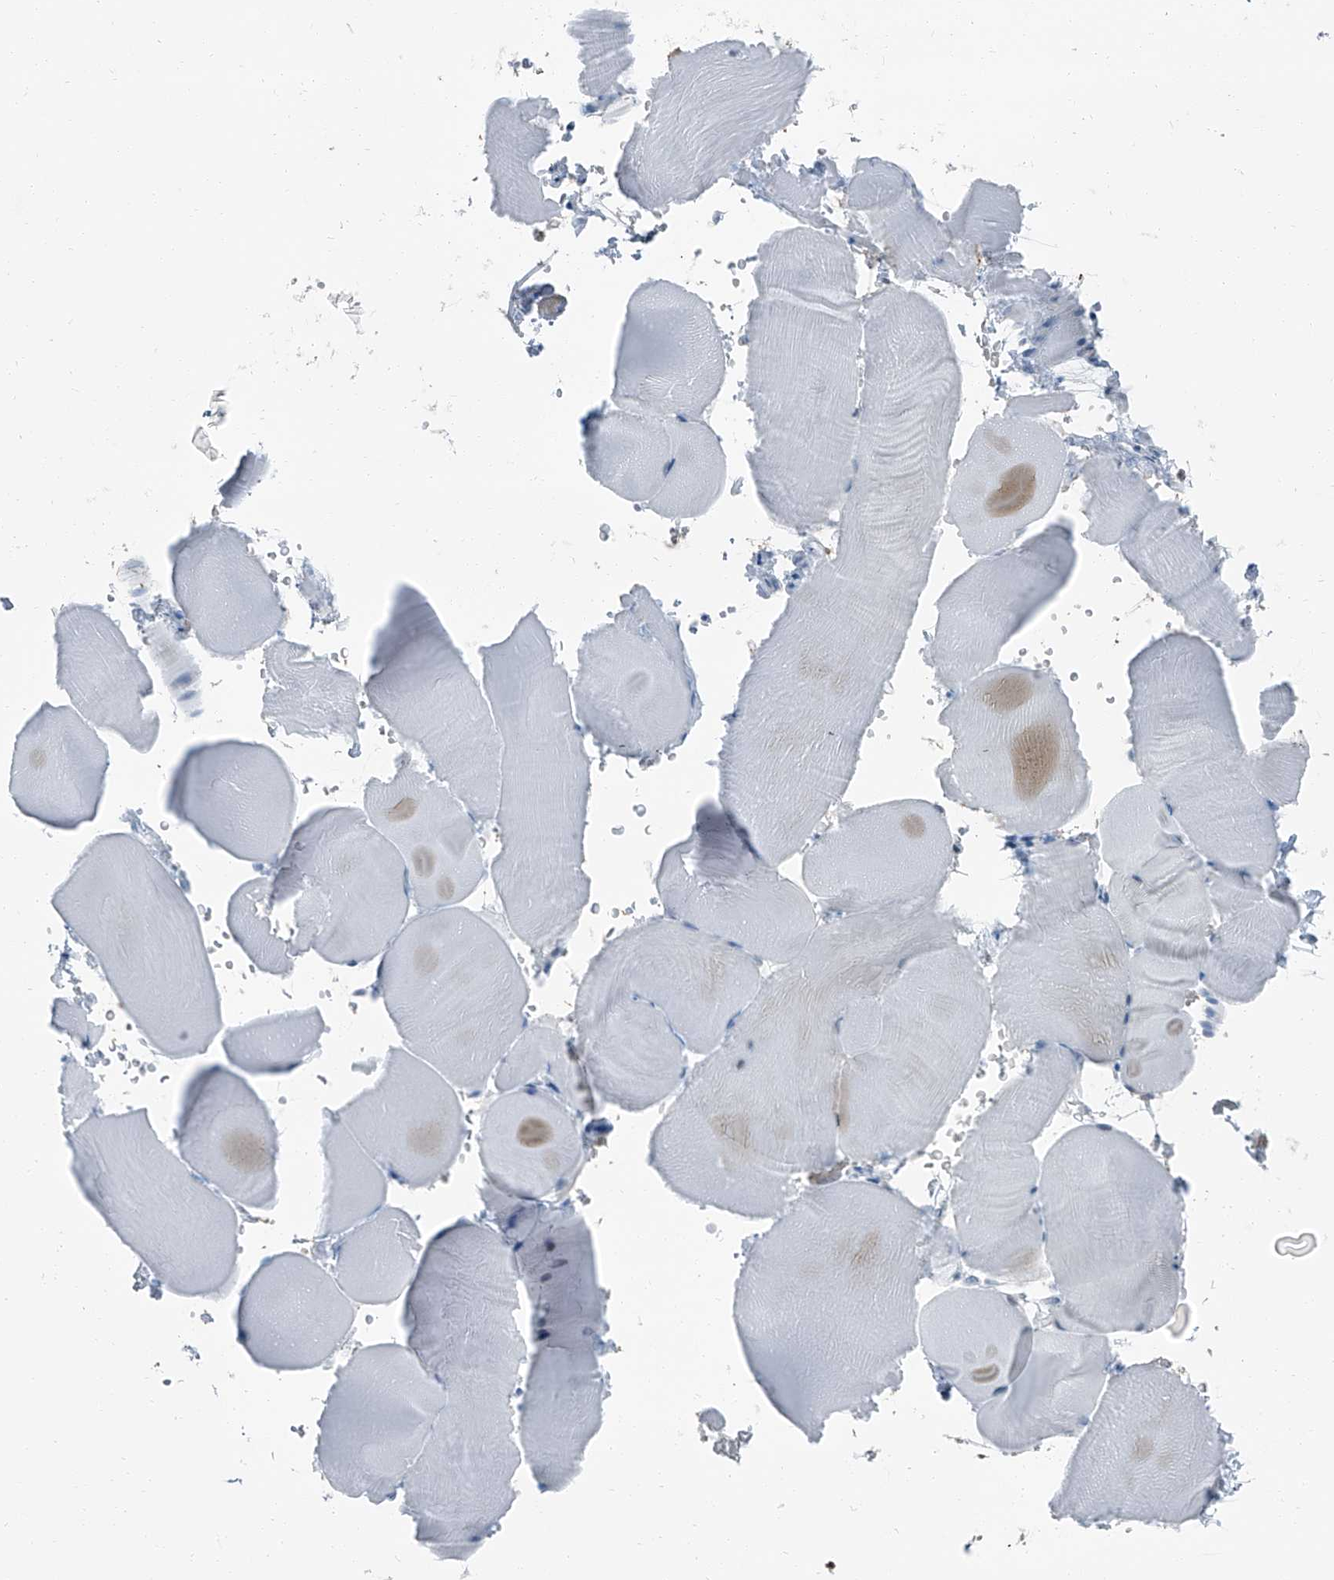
{"staining": {"intensity": "negative", "quantity": "none", "location": "none"}, "tissue": "skeletal muscle", "cell_type": "Myocytes", "image_type": "normal", "snomed": [{"axis": "morphology", "description": "Normal tissue, NOS"}, {"axis": "topography", "description": "Skeletal muscle"}, {"axis": "topography", "description": "Parathyroid gland"}], "caption": "Protein analysis of benign skeletal muscle reveals no significant positivity in myocytes. (Immunohistochemistry, brightfield microscopy, high magnification).", "gene": "RGN", "patient": {"sex": "female", "age": 37}}